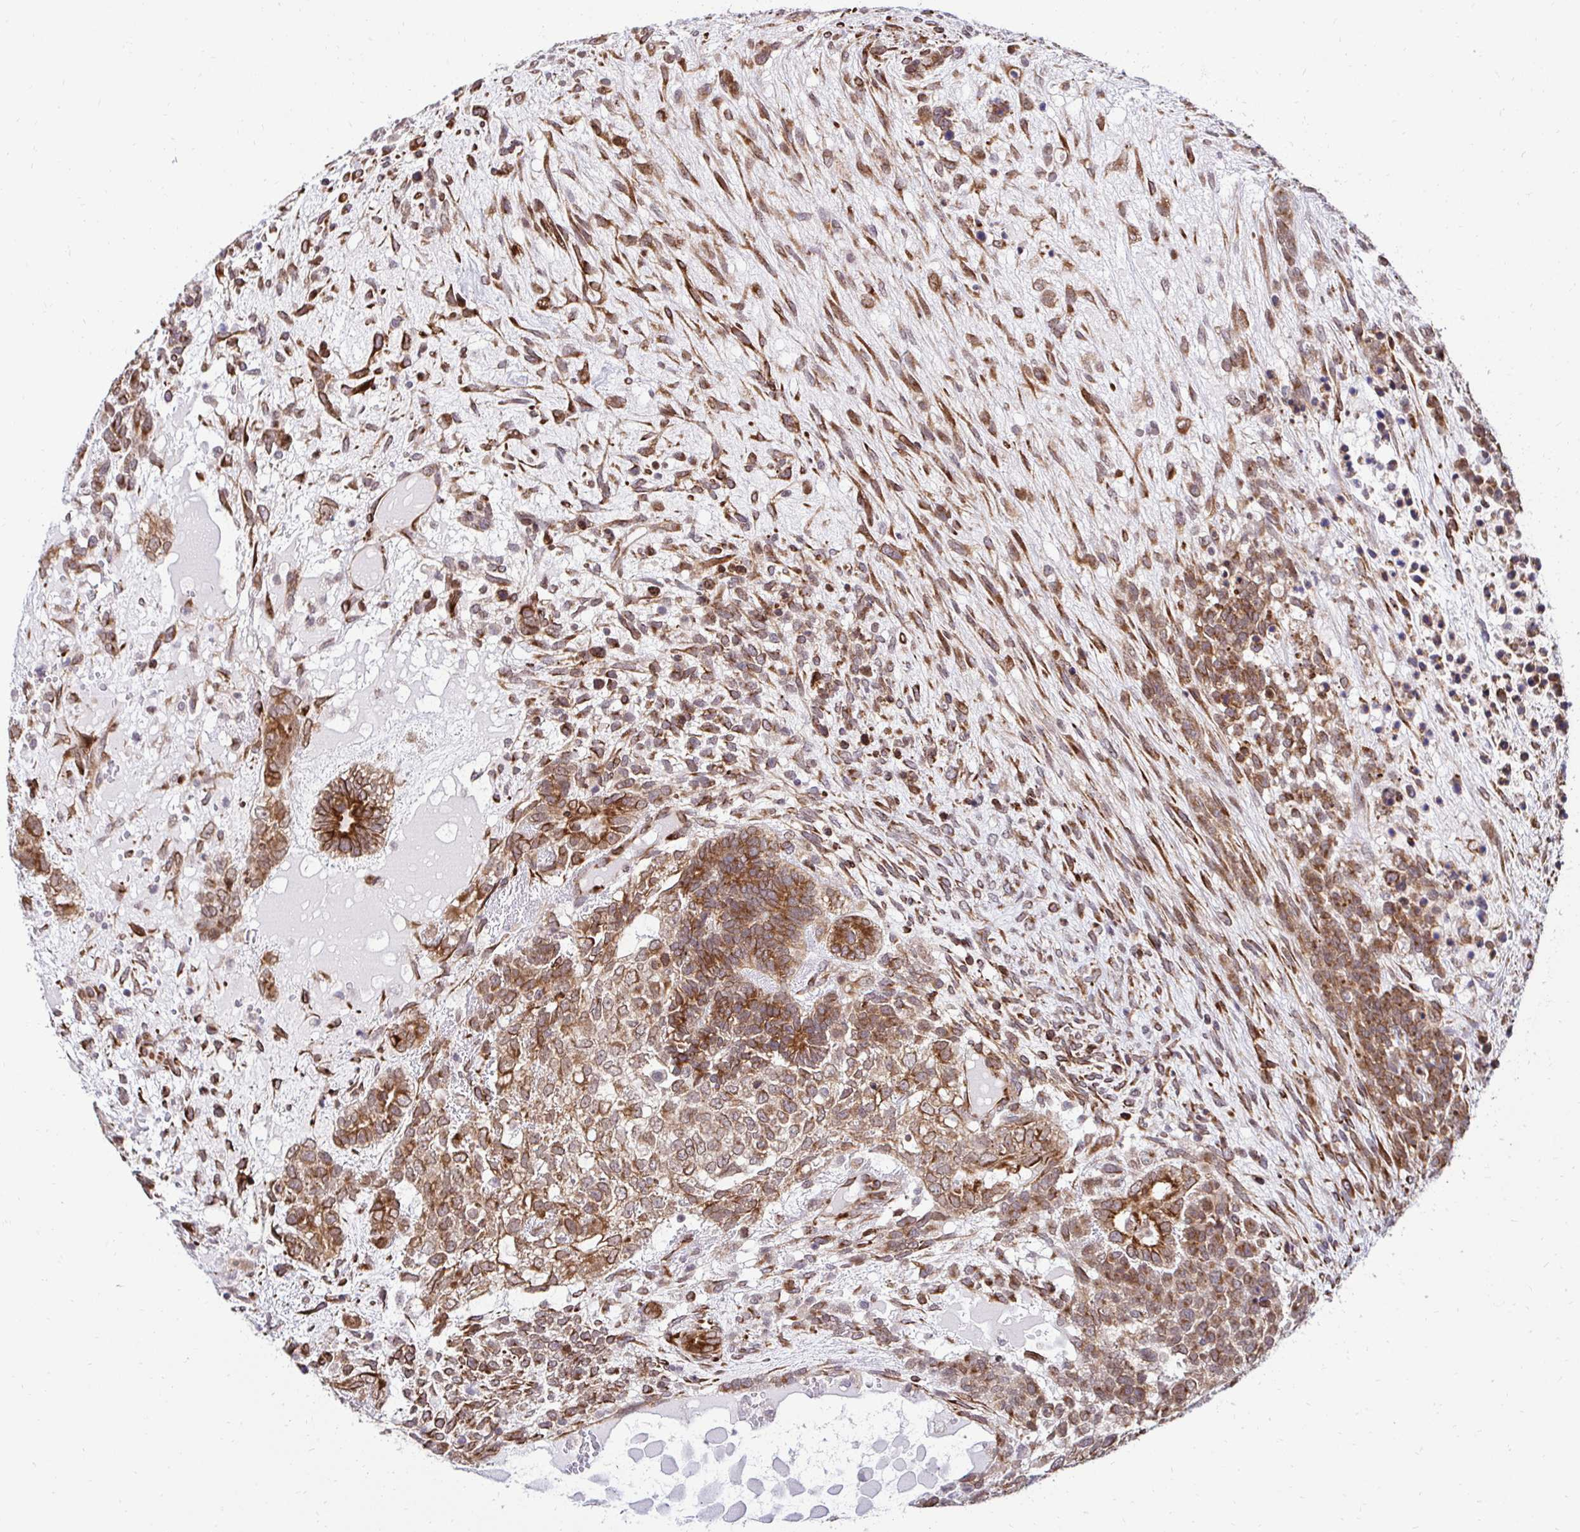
{"staining": {"intensity": "strong", "quantity": ">75%", "location": "cytoplasmic/membranous"}, "tissue": "testis cancer", "cell_type": "Tumor cells", "image_type": "cancer", "snomed": [{"axis": "morphology", "description": "Carcinoma, Embryonal, NOS"}, {"axis": "topography", "description": "Testis"}], "caption": "Testis cancer (embryonal carcinoma) was stained to show a protein in brown. There is high levels of strong cytoplasmic/membranous expression in approximately >75% of tumor cells.", "gene": "HPS1", "patient": {"sex": "male", "age": 23}}